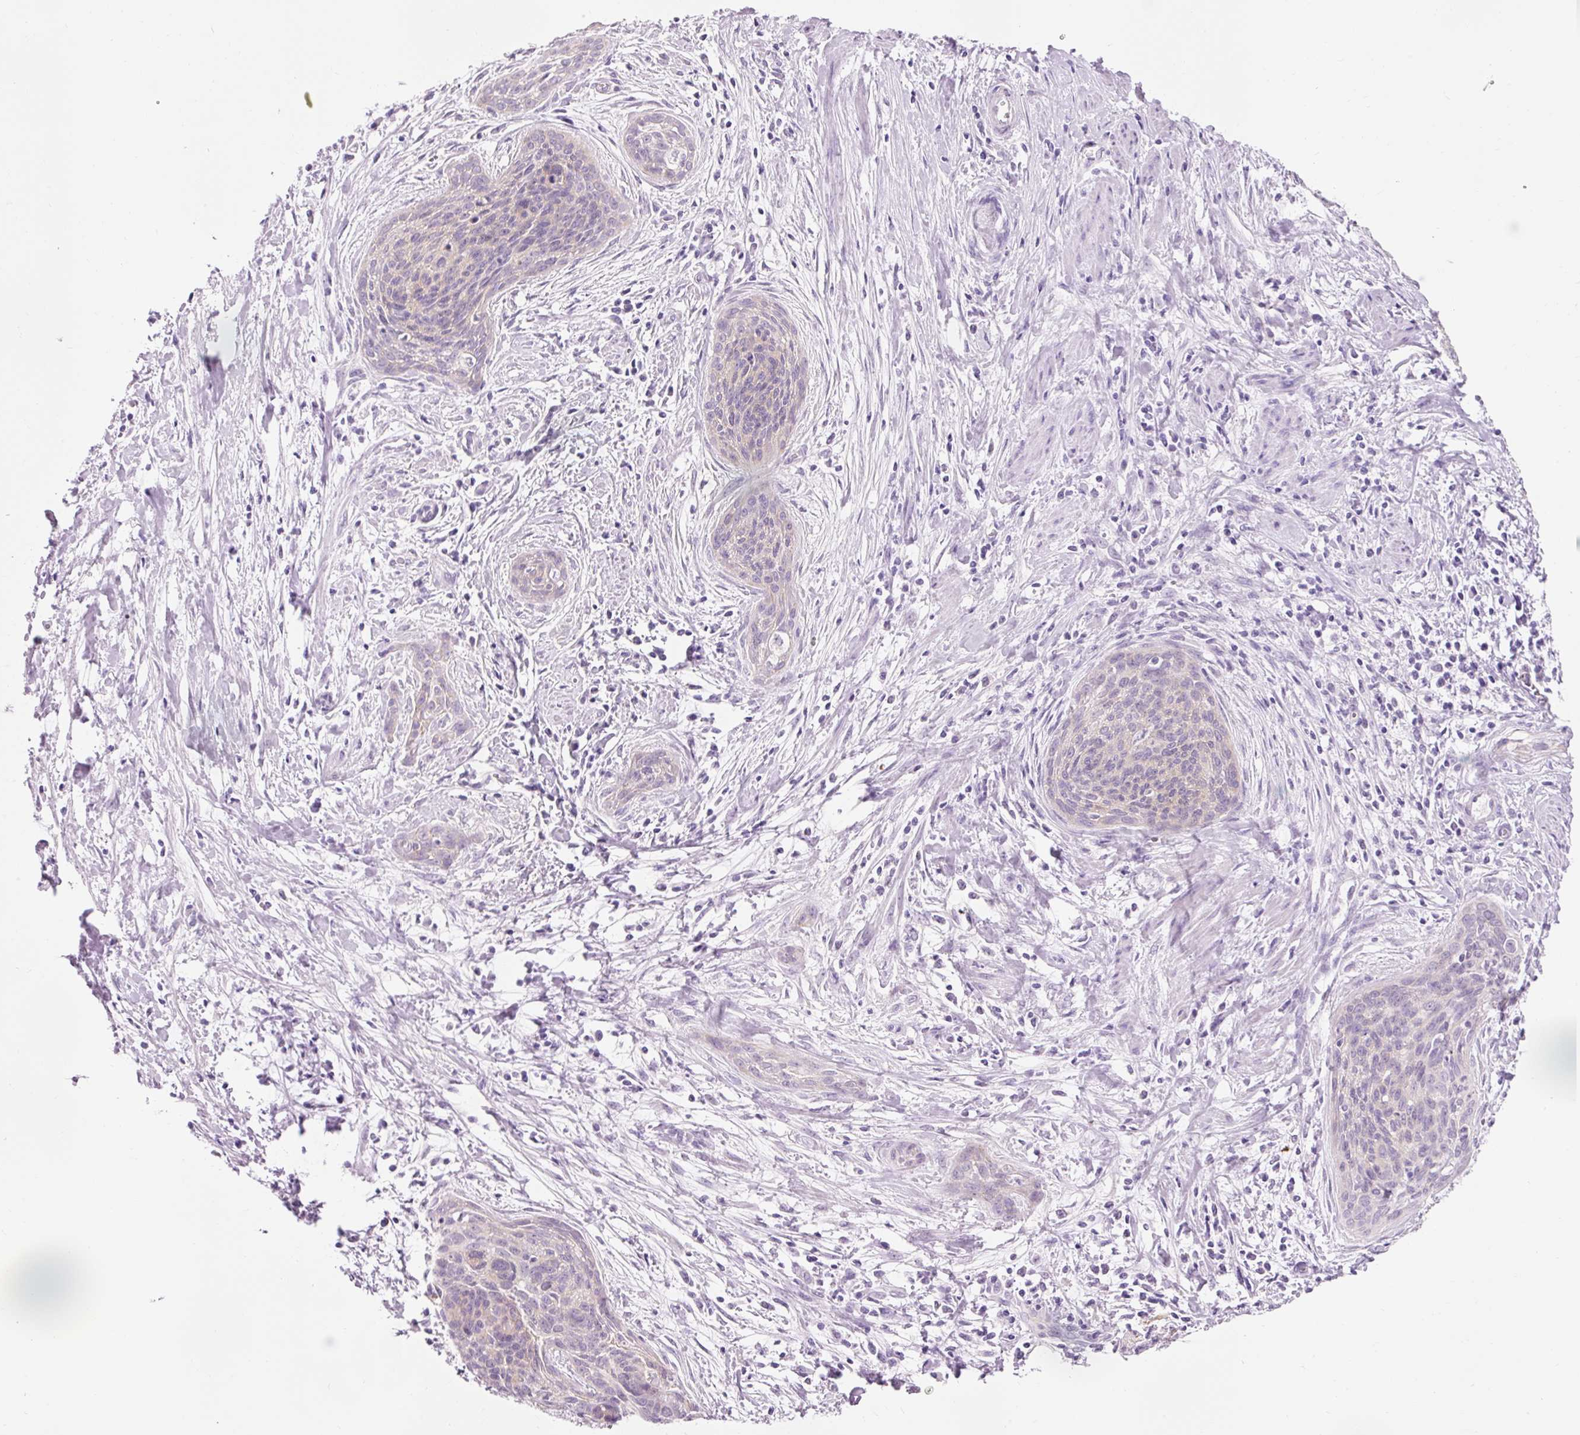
{"staining": {"intensity": "weak", "quantity": "<25%", "location": "cytoplasmic/membranous"}, "tissue": "cervical cancer", "cell_type": "Tumor cells", "image_type": "cancer", "snomed": [{"axis": "morphology", "description": "Squamous cell carcinoma, NOS"}, {"axis": "topography", "description": "Cervix"}], "caption": "This histopathology image is of cervical cancer stained with immunohistochemistry (IHC) to label a protein in brown with the nuclei are counter-stained blue. There is no staining in tumor cells.", "gene": "DHRS11", "patient": {"sex": "female", "age": 55}}